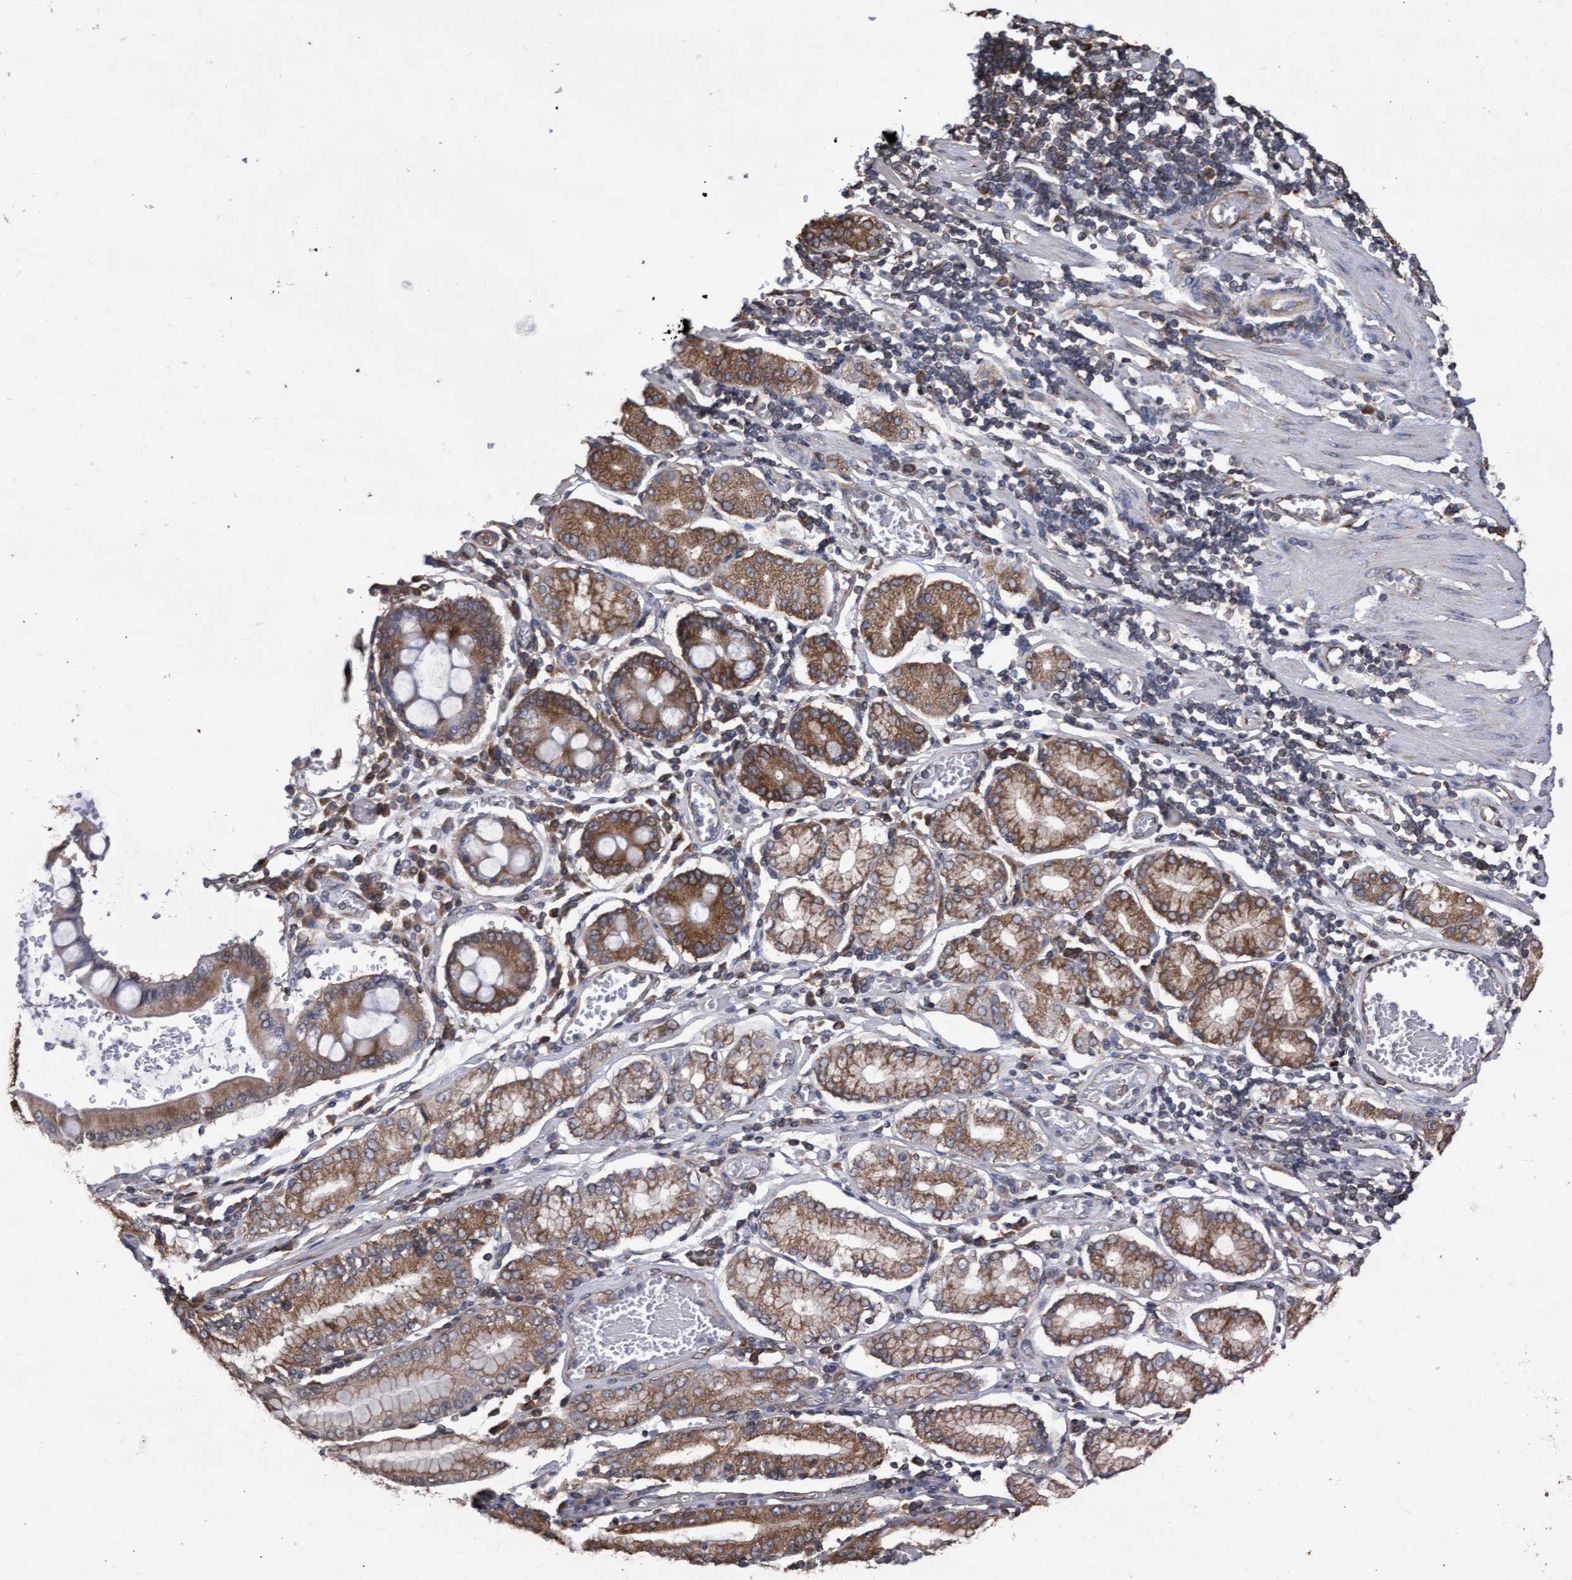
{"staining": {"intensity": "strong", "quantity": ">75%", "location": "cytoplasmic/membranous"}, "tissue": "stomach cancer", "cell_type": "Tumor cells", "image_type": "cancer", "snomed": [{"axis": "morphology", "description": "Adenocarcinoma, NOS"}, {"axis": "topography", "description": "Stomach"}], "caption": "Stomach adenocarcinoma stained for a protein (brown) demonstrates strong cytoplasmic/membranous positive expression in about >75% of tumor cells.", "gene": "ABCF2", "patient": {"sex": "female", "age": 73}}